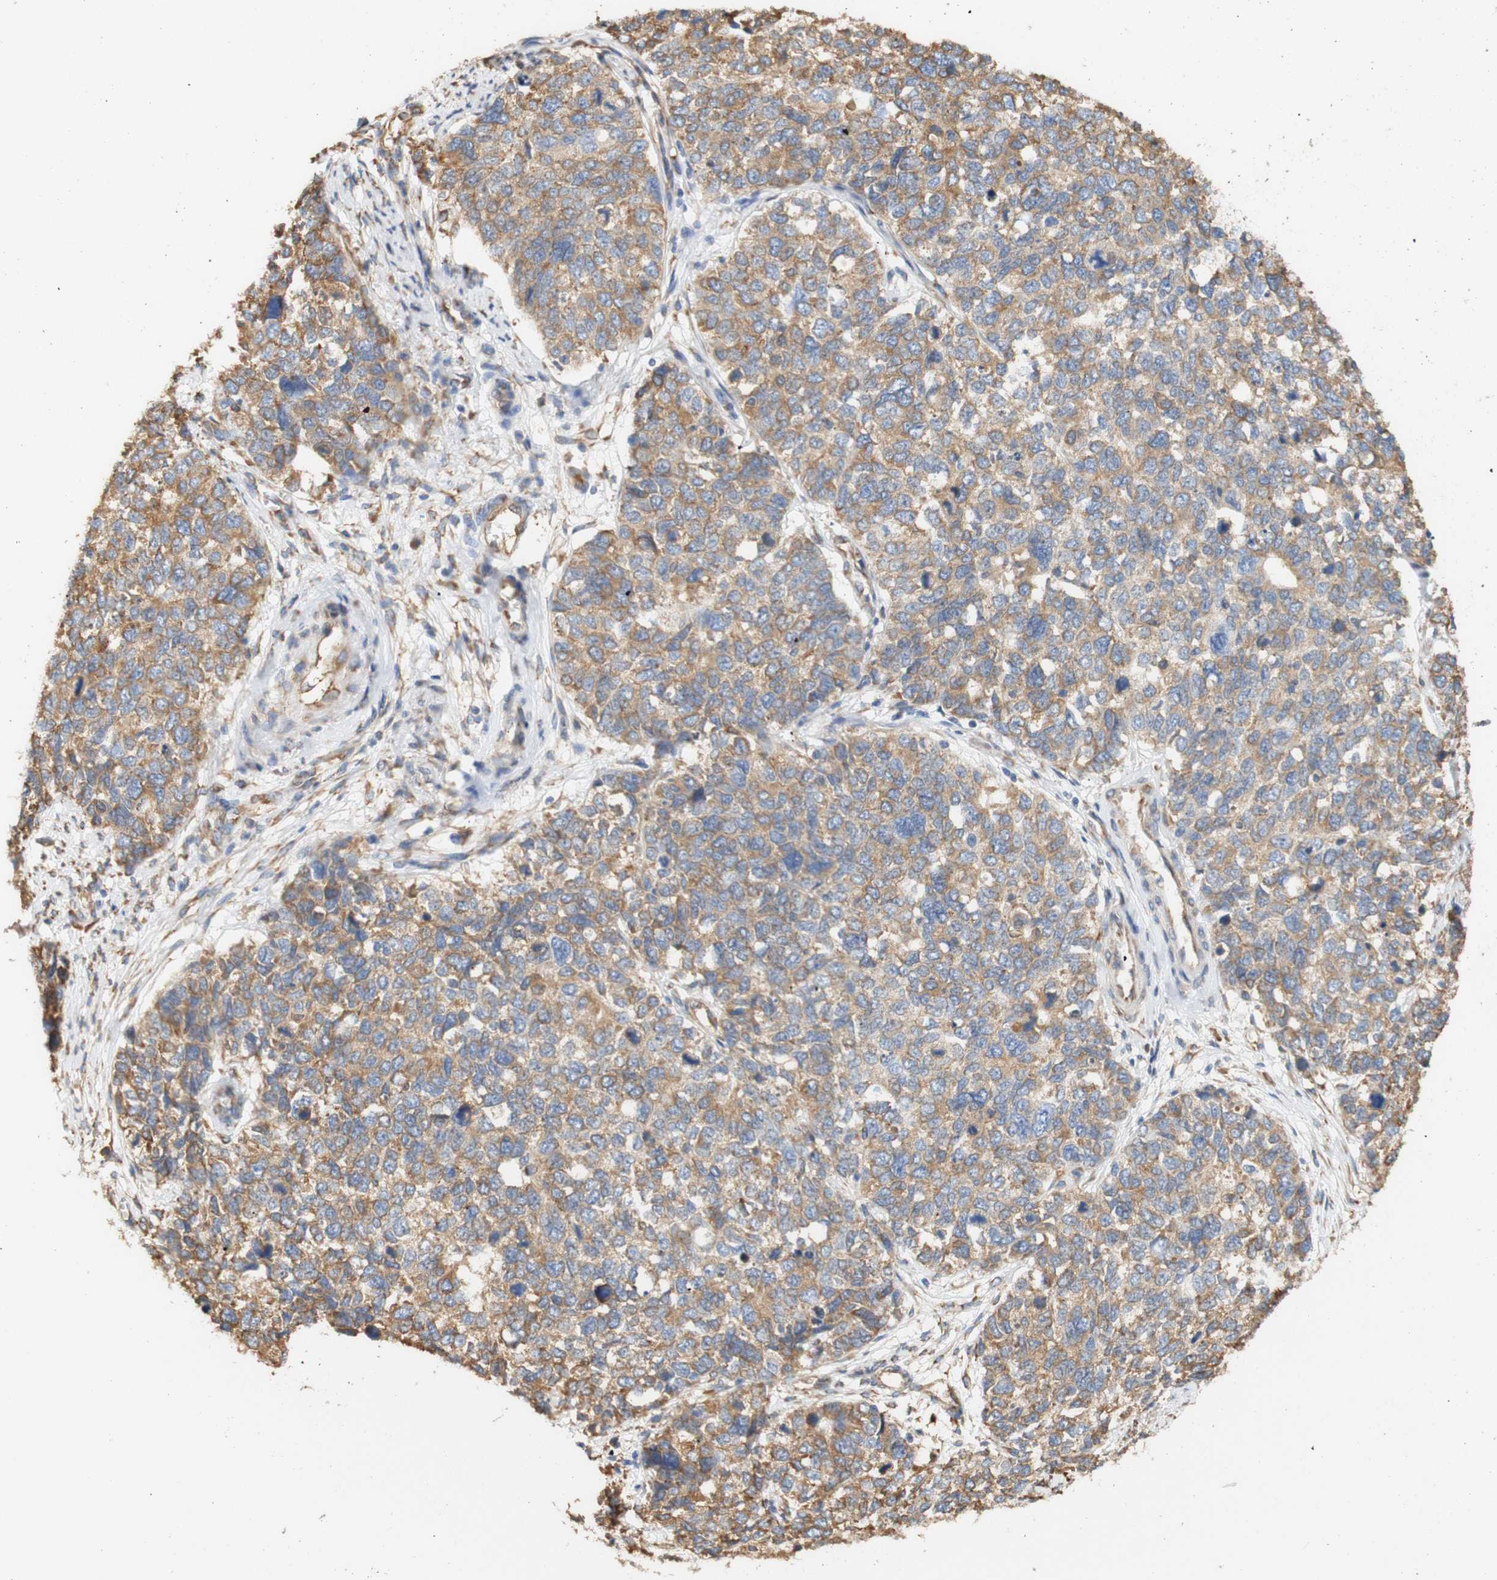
{"staining": {"intensity": "moderate", "quantity": ">75%", "location": "cytoplasmic/membranous"}, "tissue": "cervical cancer", "cell_type": "Tumor cells", "image_type": "cancer", "snomed": [{"axis": "morphology", "description": "Squamous cell carcinoma, NOS"}, {"axis": "topography", "description": "Cervix"}], "caption": "Cervical cancer stained with a protein marker reveals moderate staining in tumor cells.", "gene": "EIF2AK4", "patient": {"sex": "female", "age": 63}}